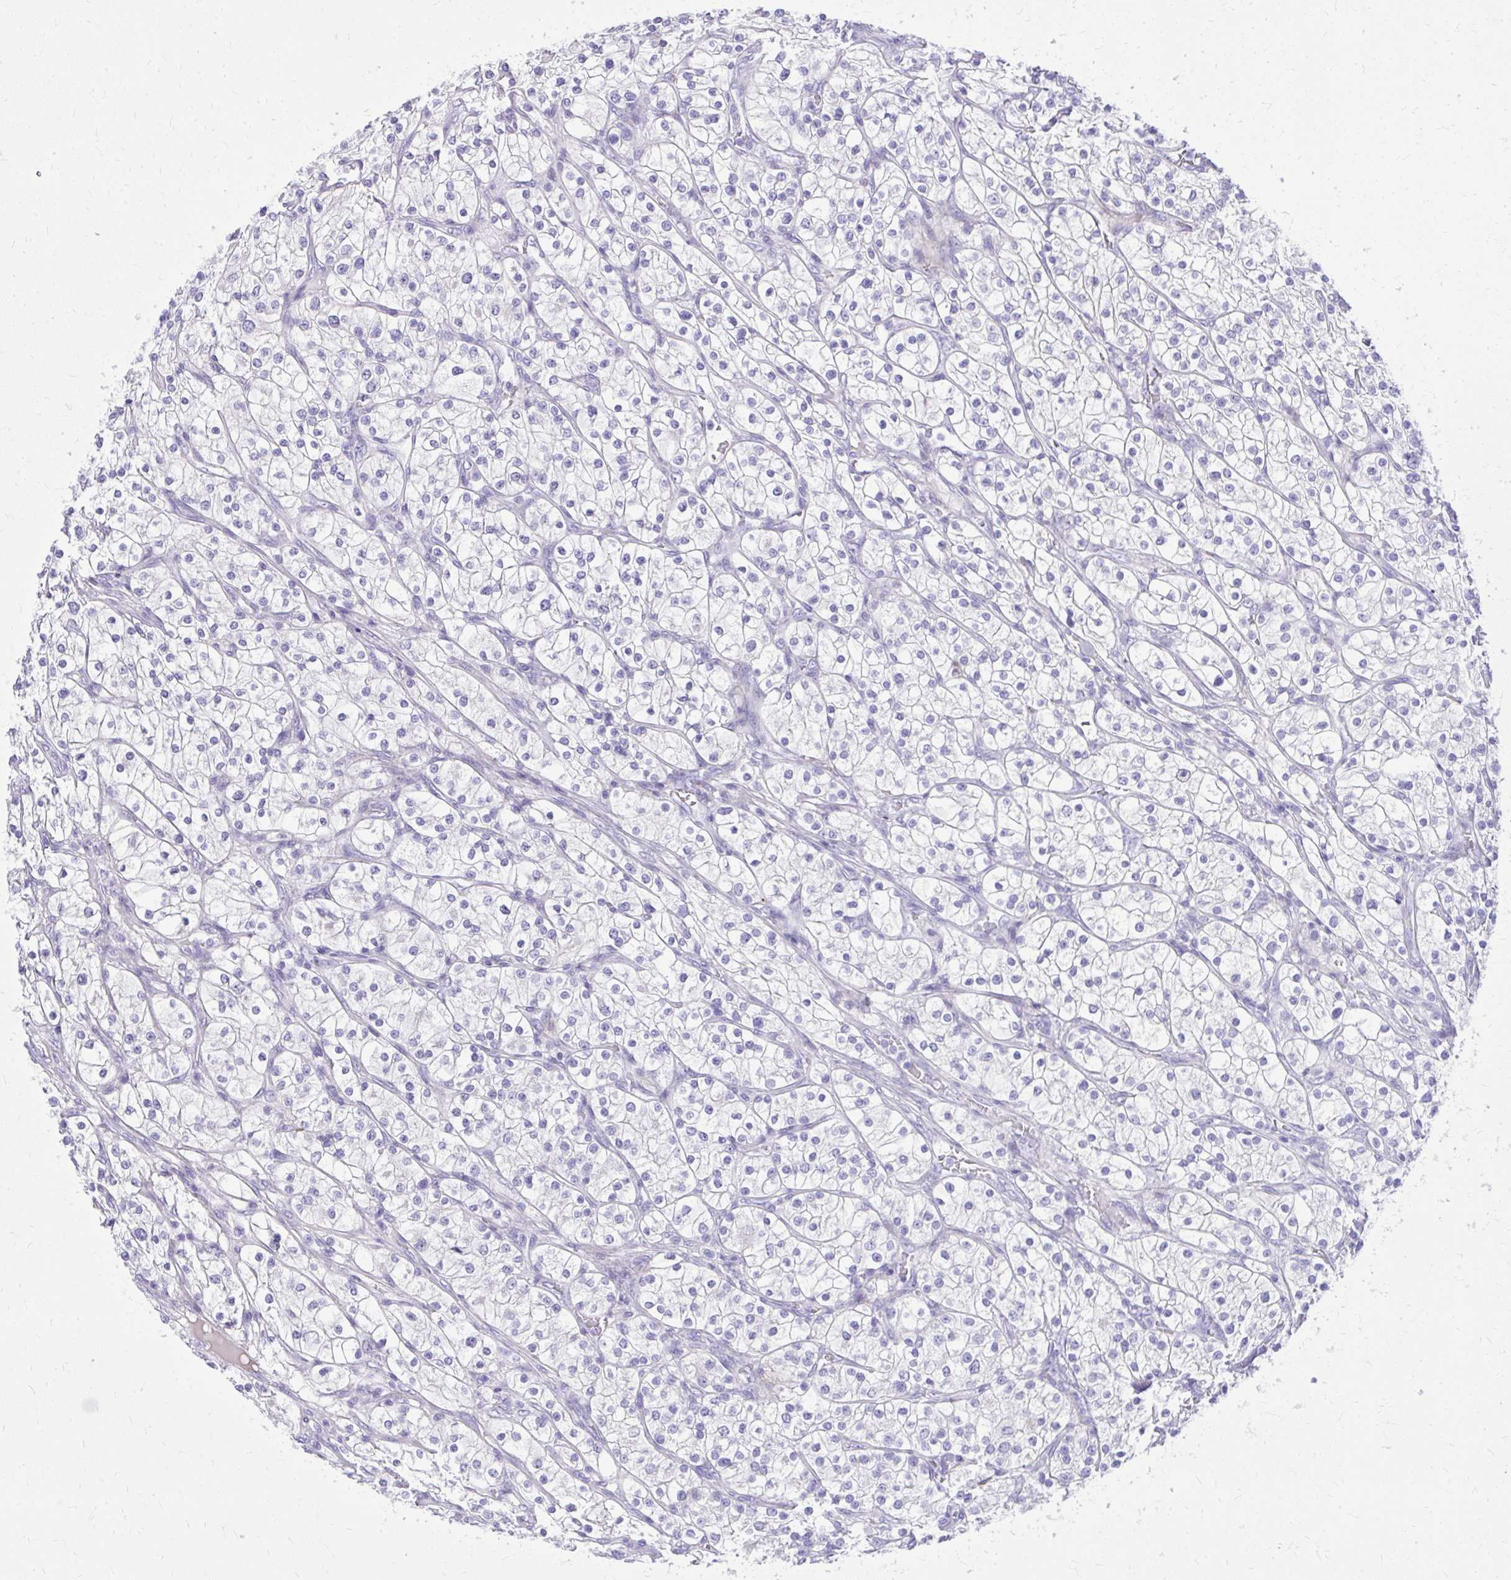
{"staining": {"intensity": "negative", "quantity": "none", "location": "none"}, "tissue": "renal cancer", "cell_type": "Tumor cells", "image_type": "cancer", "snomed": [{"axis": "morphology", "description": "Adenocarcinoma, NOS"}, {"axis": "topography", "description": "Kidney"}], "caption": "There is no significant staining in tumor cells of renal cancer.", "gene": "BCL6B", "patient": {"sex": "male", "age": 80}}